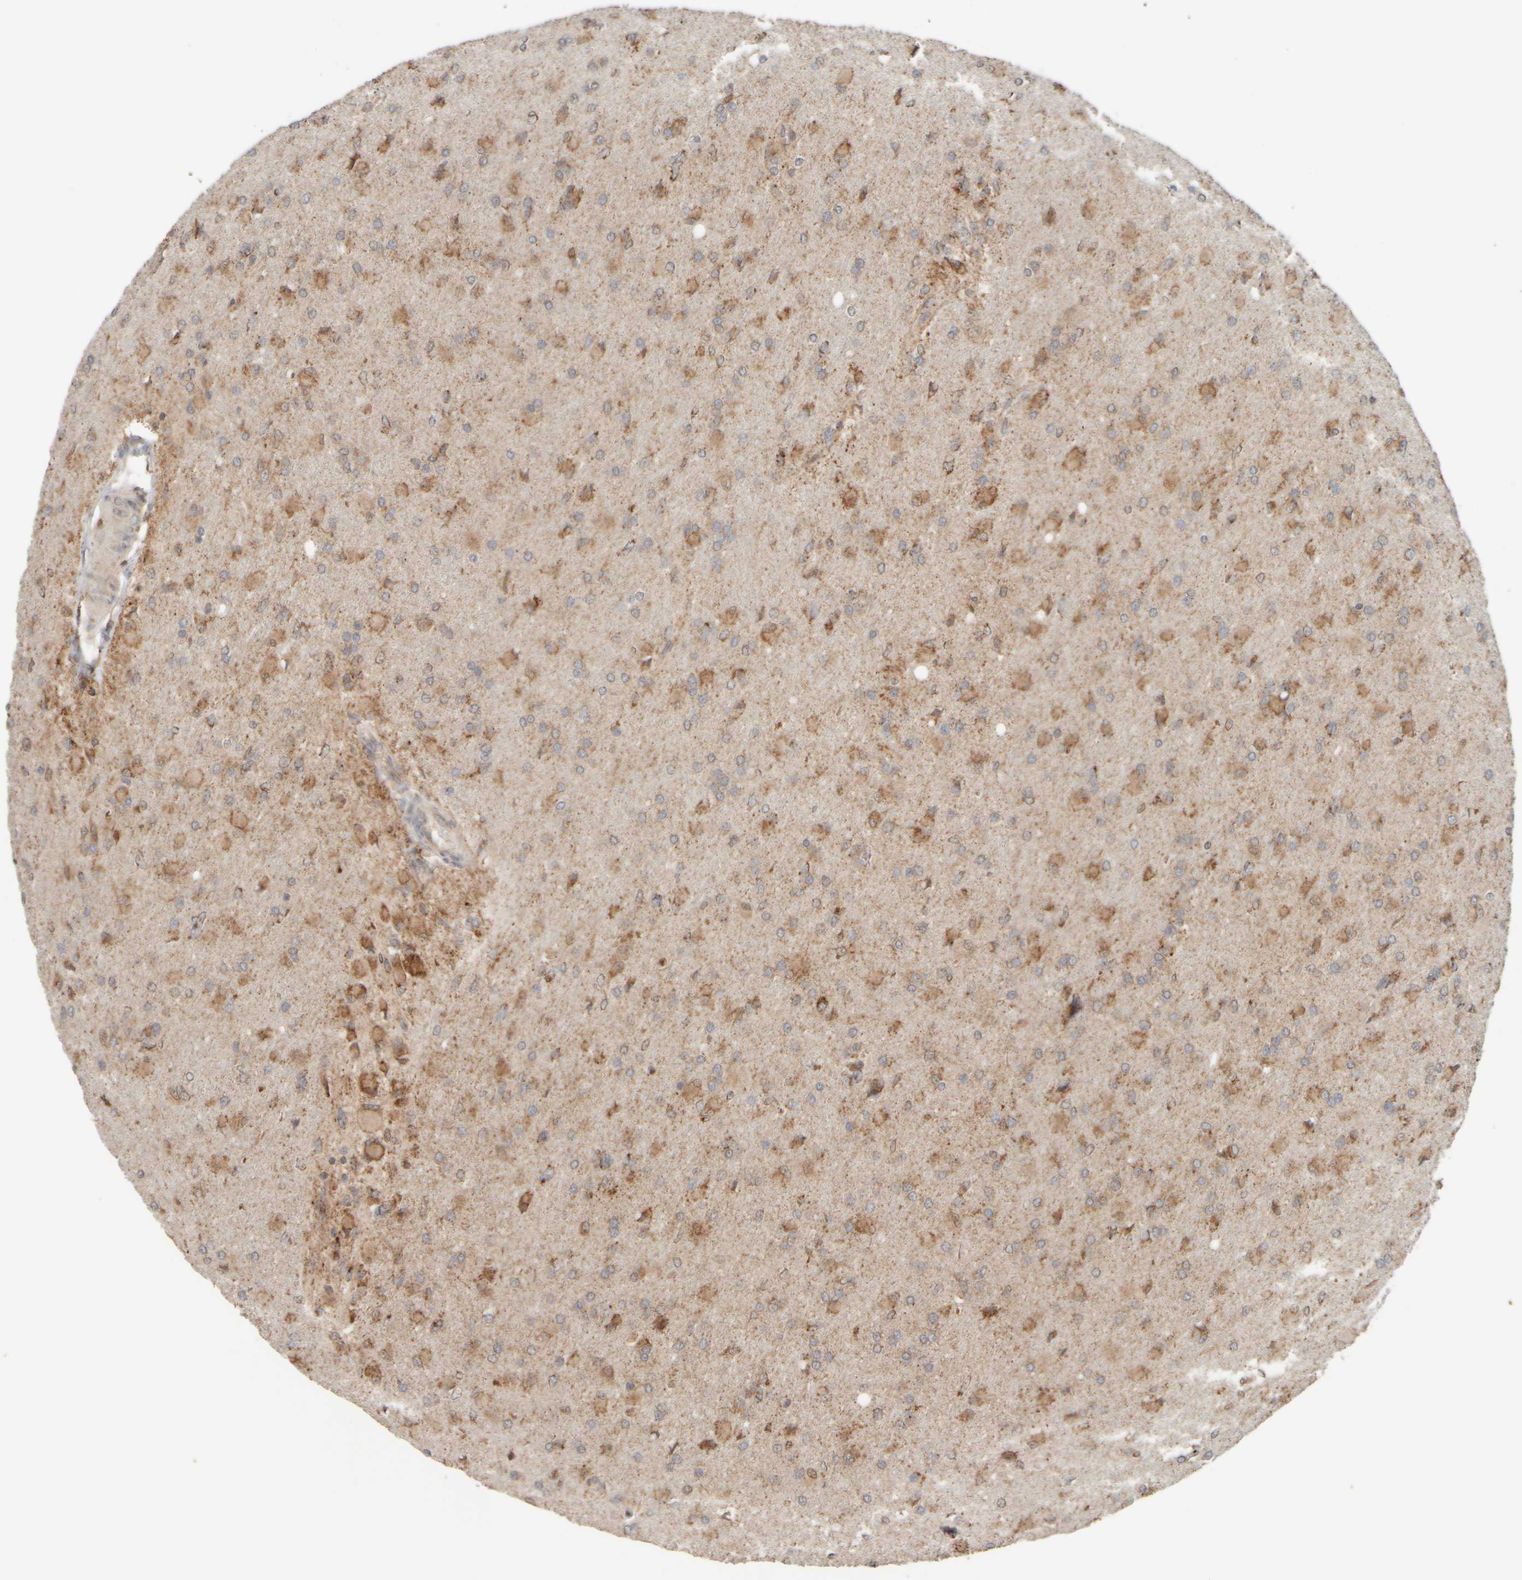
{"staining": {"intensity": "moderate", "quantity": ">75%", "location": "cytoplasmic/membranous"}, "tissue": "glioma", "cell_type": "Tumor cells", "image_type": "cancer", "snomed": [{"axis": "morphology", "description": "Glioma, malignant, High grade"}, {"axis": "topography", "description": "Cerebral cortex"}], "caption": "A micrograph of human malignant high-grade glioma stained for a protein exhibits moderate cytoplasmic/membranous brown staining in tumor cells.", "gene": "EIF2B3", "patient": {"sex": "female", "age": 36}}